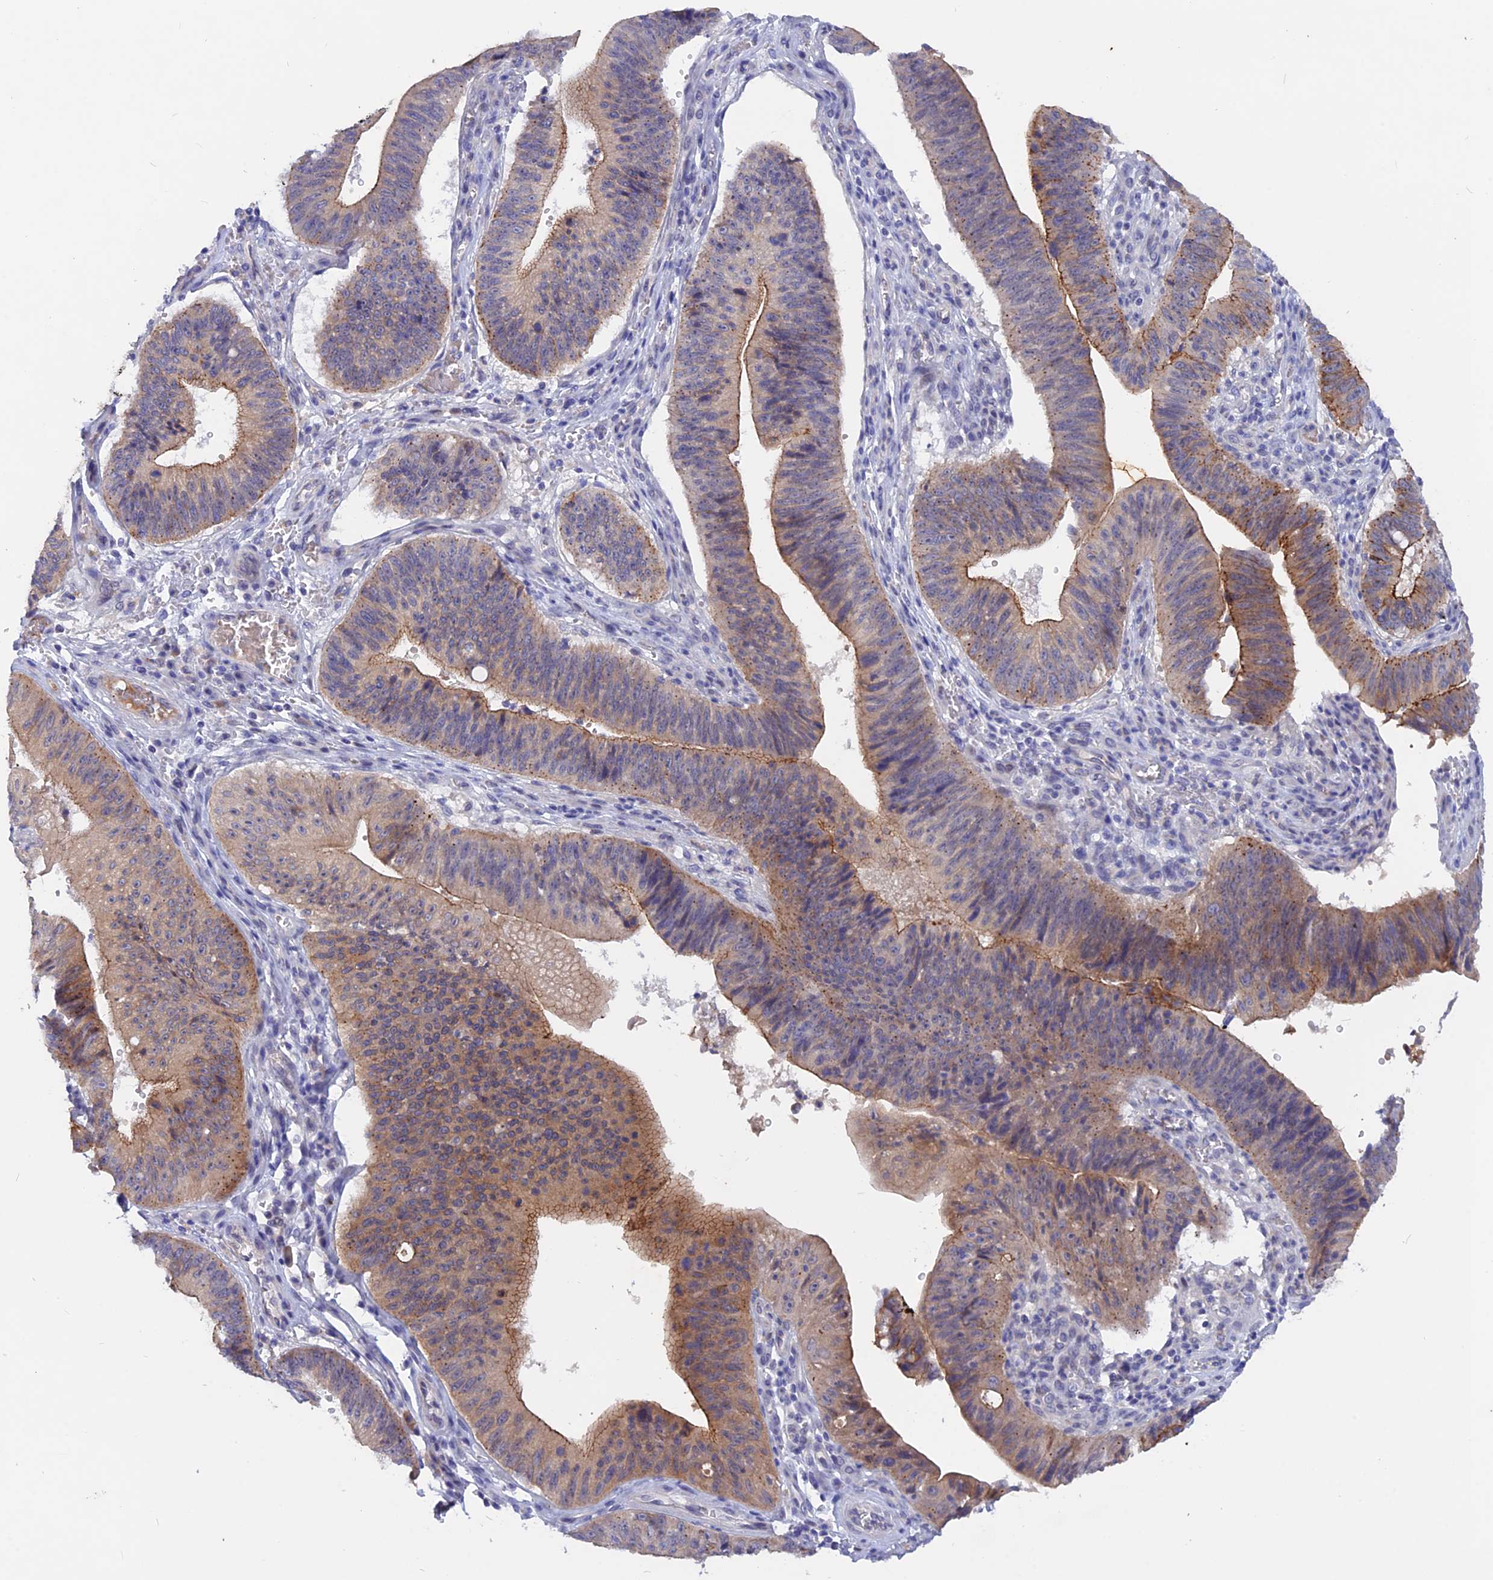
{"staining": {"intensity": "moderate", "quantity": ">75%", "location": "cytoplasmic/membranous"}, "tissue": "stomach cancer", "cell_type": "Tumor cells", "image_type": "cancer", "snomed": [{"axis": "morphology", "description": "Adenocarcinoma, NOS"}, {"axis": "topography", "description": "Stomach"}], "caption": "DAB (3,3'-diaminobenzidine) immunohistochemical staining of human adenocarcinoma (stomach) exhibits moderate cytoplasmic/membranous protein expression in approximately >75% of tumor cells.", "gene": "GK5", "patient": {"sex": "male", "age": 59}}